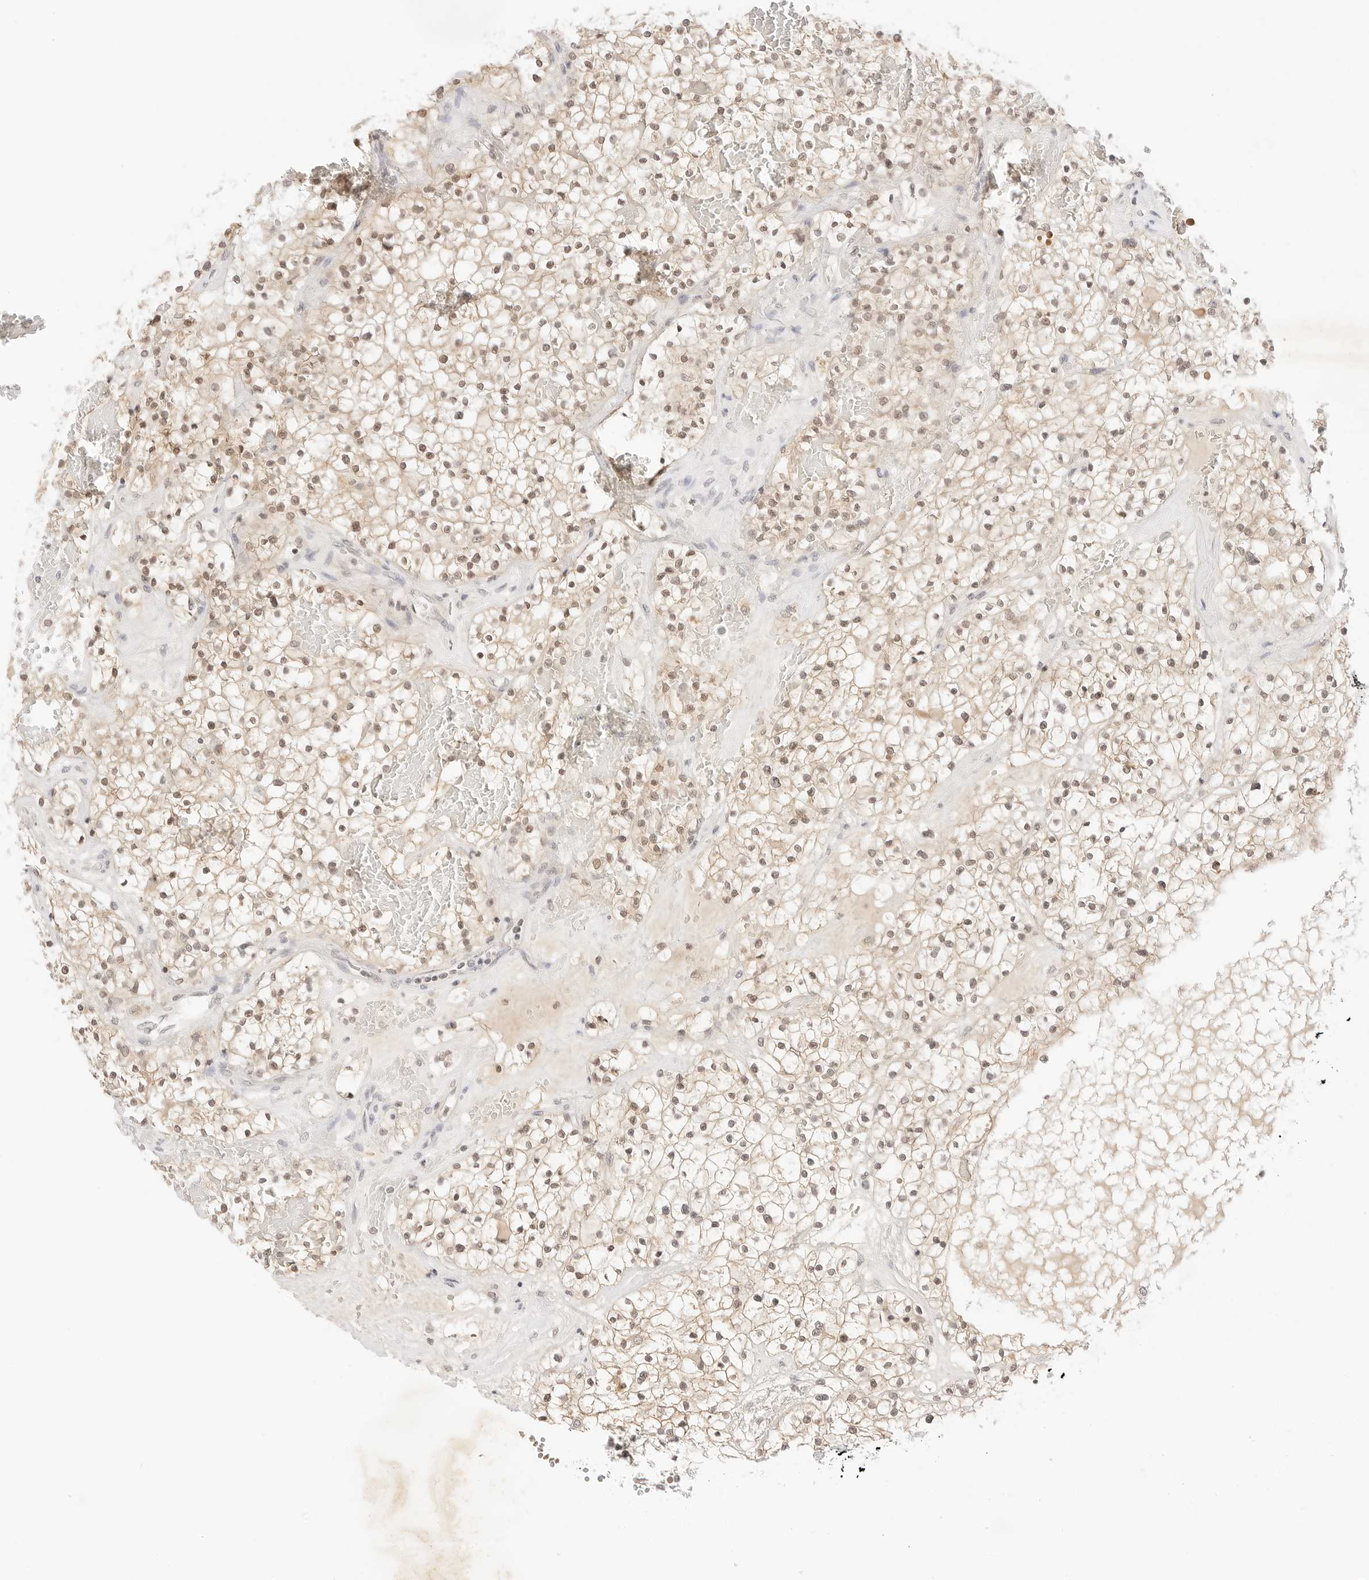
{"staining": {"intensity": "weak", "quantity": "25%-75%", "location": "nuclear"}, "tissue": "renal cancer", "cell_type": "Tumor cells", "image_type": "cancer", "snomed": [{"axis": "morphology", "description": "Normal tissue, NOS"}, {"axis": "morphology", "description": "Adenocarcinoma, NOS"}, {"axis": "topography", "description": "Kidney"}], "caption": "Protein expression analysis of human renal cancer reveals weak nuclear positivity in approximately 25%-75% of tumor cells.", "gene": "GNAS", "patient": {"sex": "male", "age": 68}}